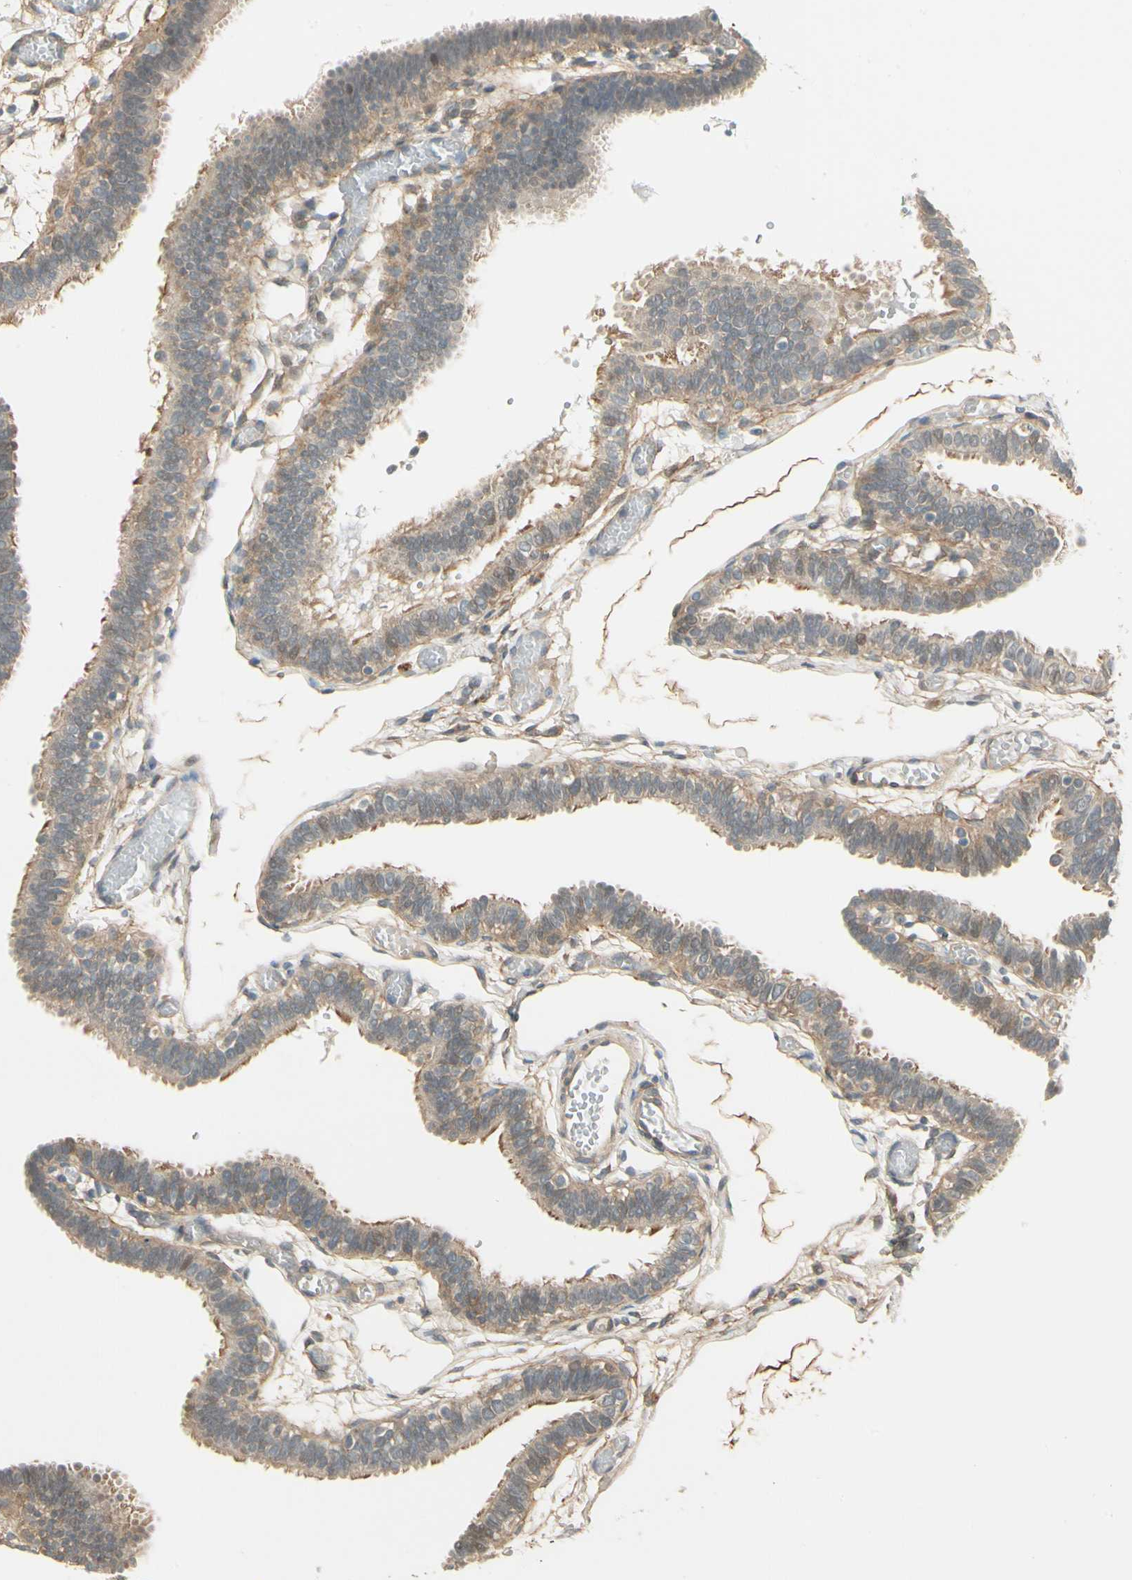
{"staining": {"intensity": "moderate", "quantity": ">75%", "location": "cytoplasmic/membranous"}, "tissue": "fallopian tube", "cell_type": "Glandular cells", "image_type": "normal", "snomed": [{"axis": "morphology", "description": "Normal tissue, NOS"}, {"axis": "topography", "description": "Fallopian tube"}], "caption": "Fallopian tube stained with immunohistochemistry demonstrates moderate cytoplasmic/membranous expression in about >75% of glandular cells.", "gene": "EPHB3", "patient": {"sex": "female", "age": 29}}